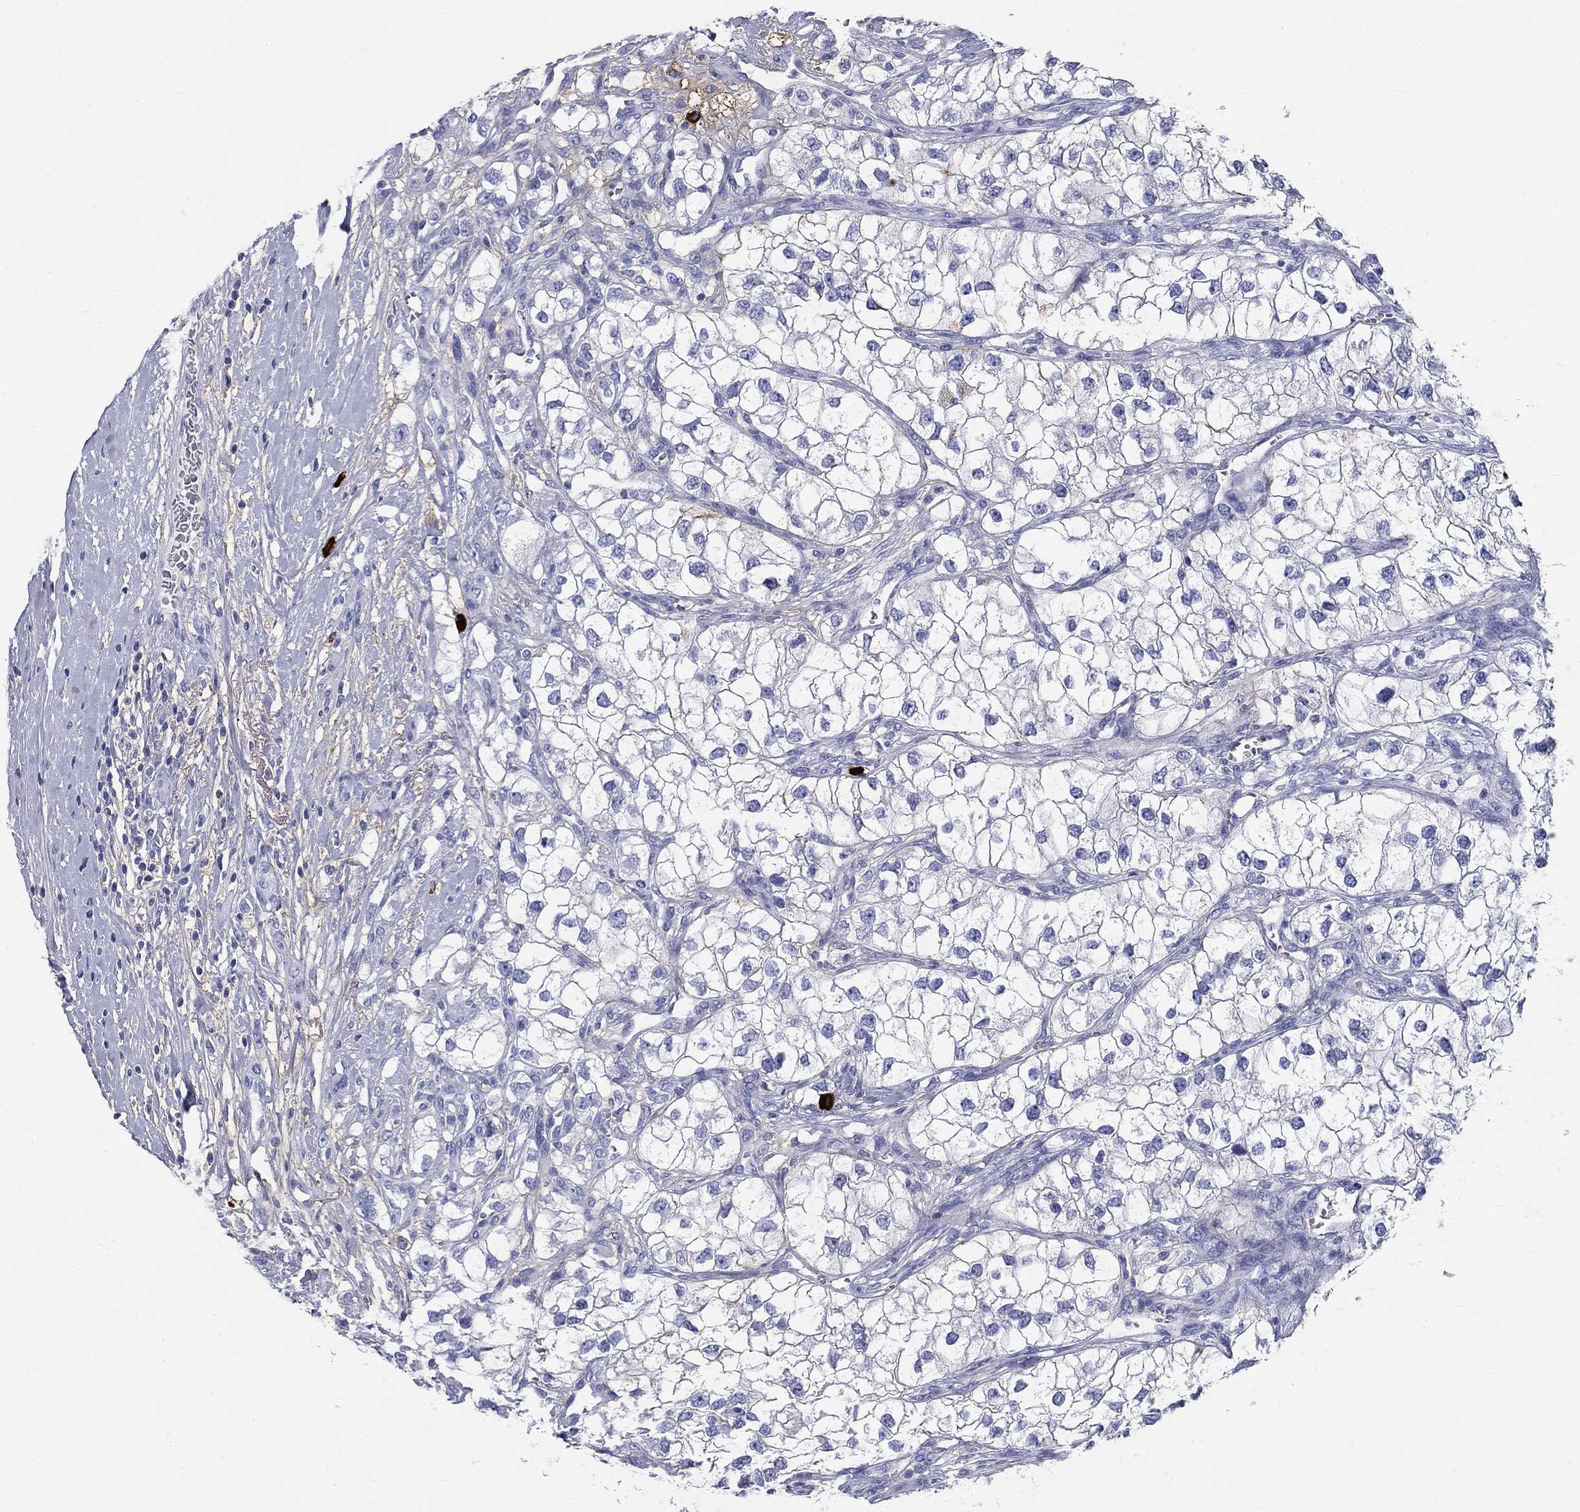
{"staining": {"intensity": "negative", "quantity": "none", "location": "none"}, "tissue": "renal cancer", "cell_type": "Tumor cells", "image_type": "cancer", "snomed": [{"axis": "morphology", "description": "Adenocarcinoma, NOS"}, {"axis": "topography", "description": "Kidney"}], "caption": "The image reveals no staining of tumor cells in adenocarcinoma (renal).", "gene": "CD40LG", "patient": {"sex": "male", "age": 59}}